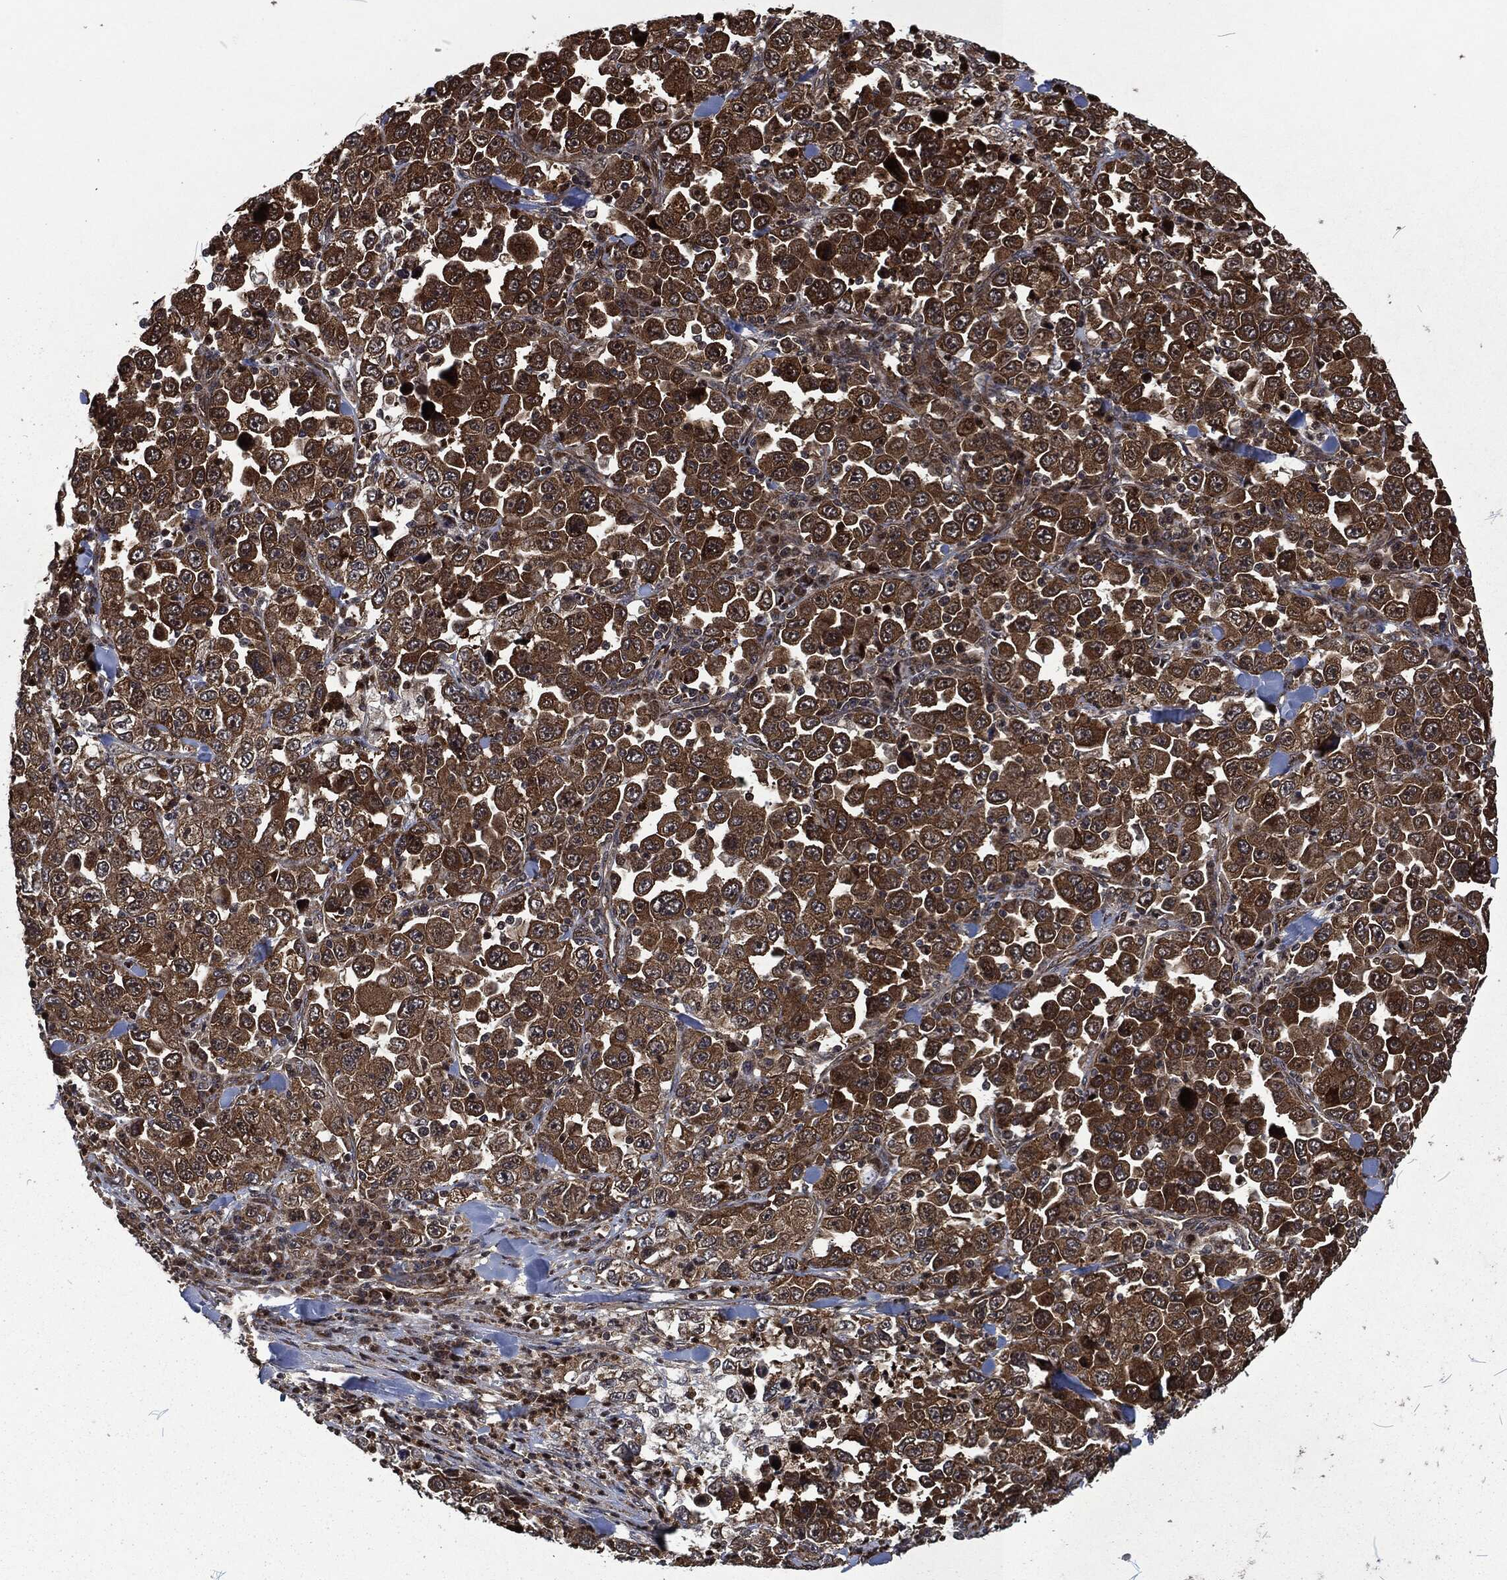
{"staining": {"intensity": "moderate", "quantity": ">75%", "location": "cytoplasmic/membranous"}, "tissue": "stomach cancer", "cell_type": "Tumor cells", "image_type": "cancer", "snomed": [{"axis": "morphology", "description": "Normal tissue, NOS"}, {"axis": "morphology", "description": "Adenocarcinoma, NOS"}, {"axis": "topography", "description": "Stomach, upper"}, {"axis": "topography", "description": "Stomach"}], "caption": "A high-resolution histopathology image shows IHC staining of stomach adenocarcinoma, which reveals moderate cytoplasmic/membranous expression in approximately >75% of tumor cells.", "gene": "CMPK2", "patient": {"sex": "male", "age": 59}}